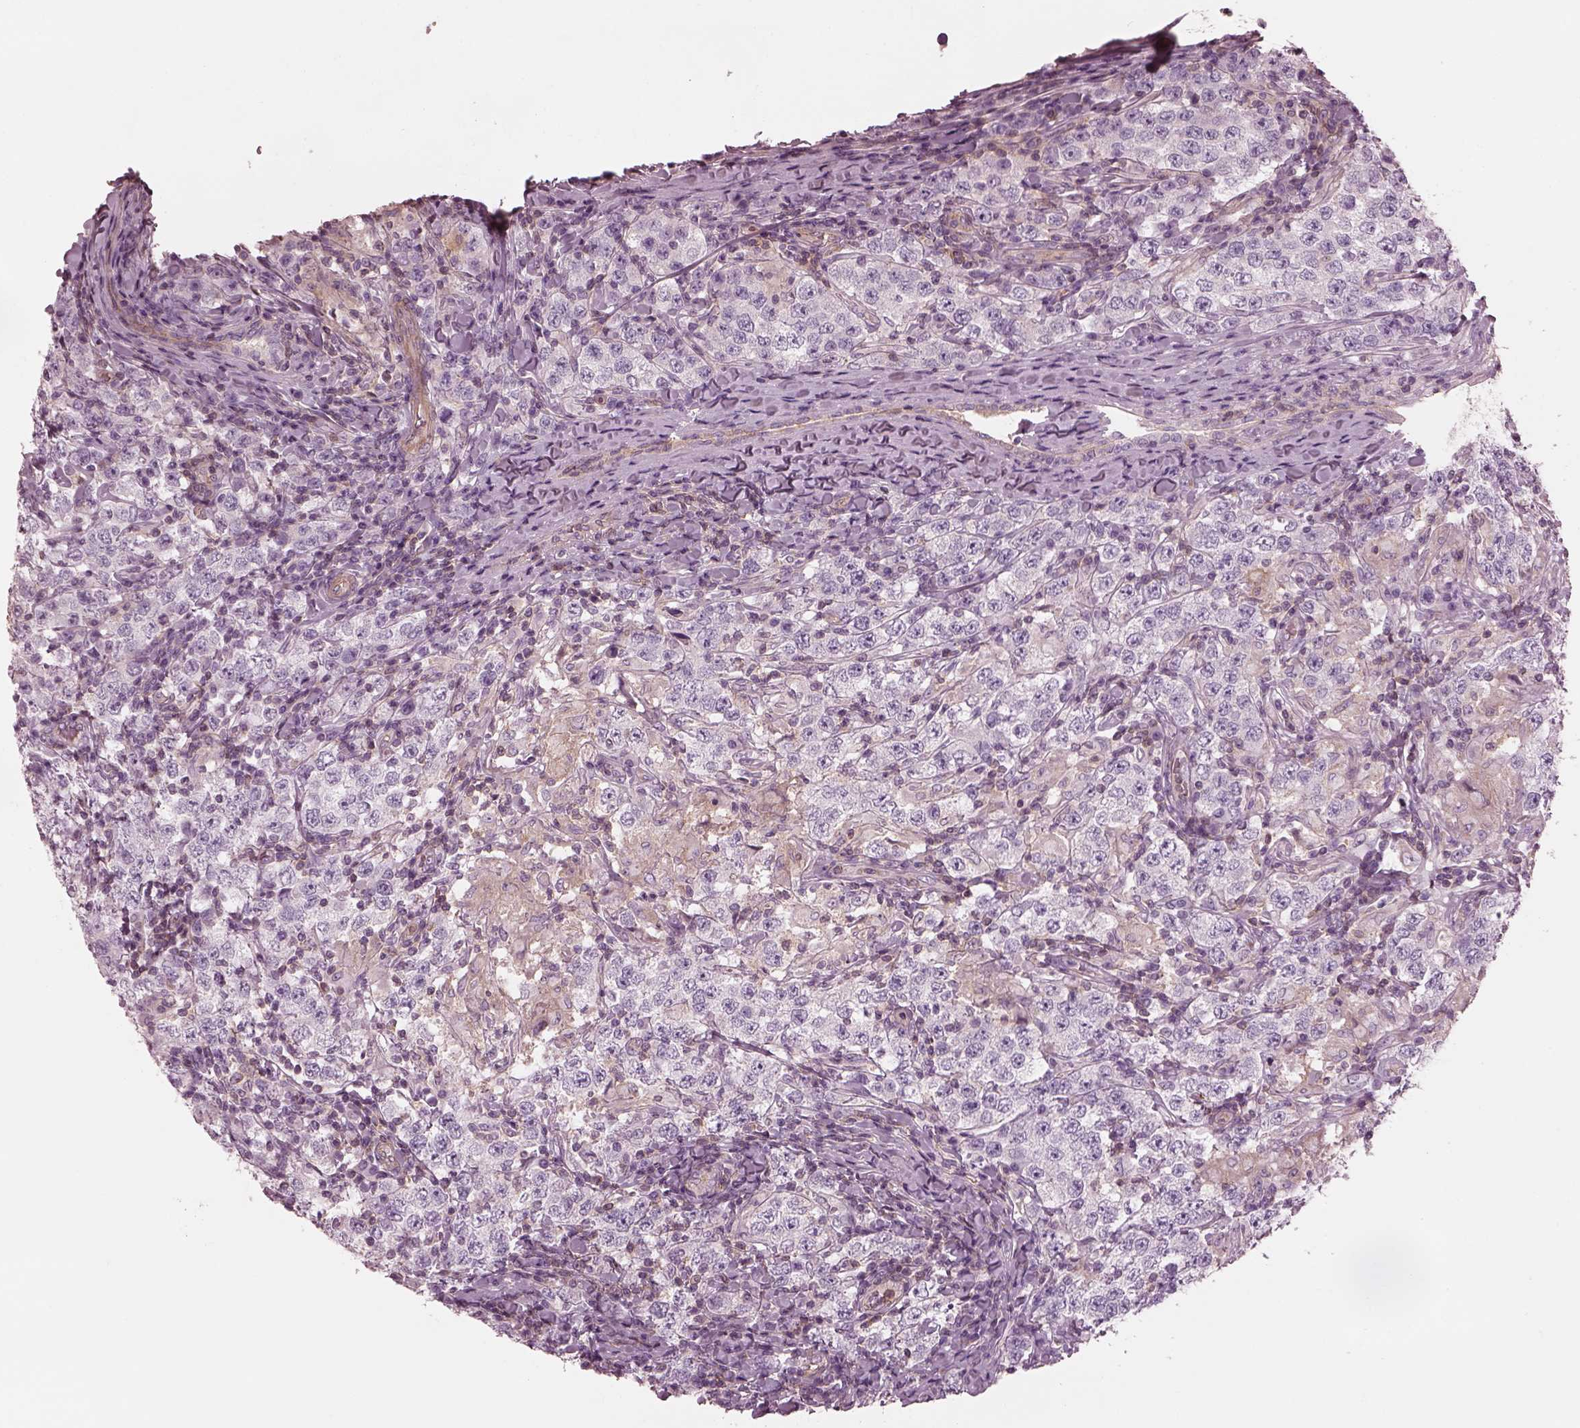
{"staining": {"intensity": "weak", "quantity": "<25%", "location": "cytoplasmic/membranous"}, "tissue": "testis cancer", "cell_type": "Tumor cells", "image_type": "cancer", "snomed": [{"axis": "morphology", "description": "Seminoma, NOS"}, {"axis": "morphology", "description": "Carcinoma, Embryonal, NOS"}, {"axis": "topography", "description": "Testis"}], "caption": "An image of testis seminoma stained for a protein demonstrates no brown staining in tumor cells. Brightfield microscopy of IHC stained with DAB (brown) and hematoxylin (blue), captured at high magnification.", "gene": "ELAPOR1", "patient": {"sex": "male", "age": 41}}